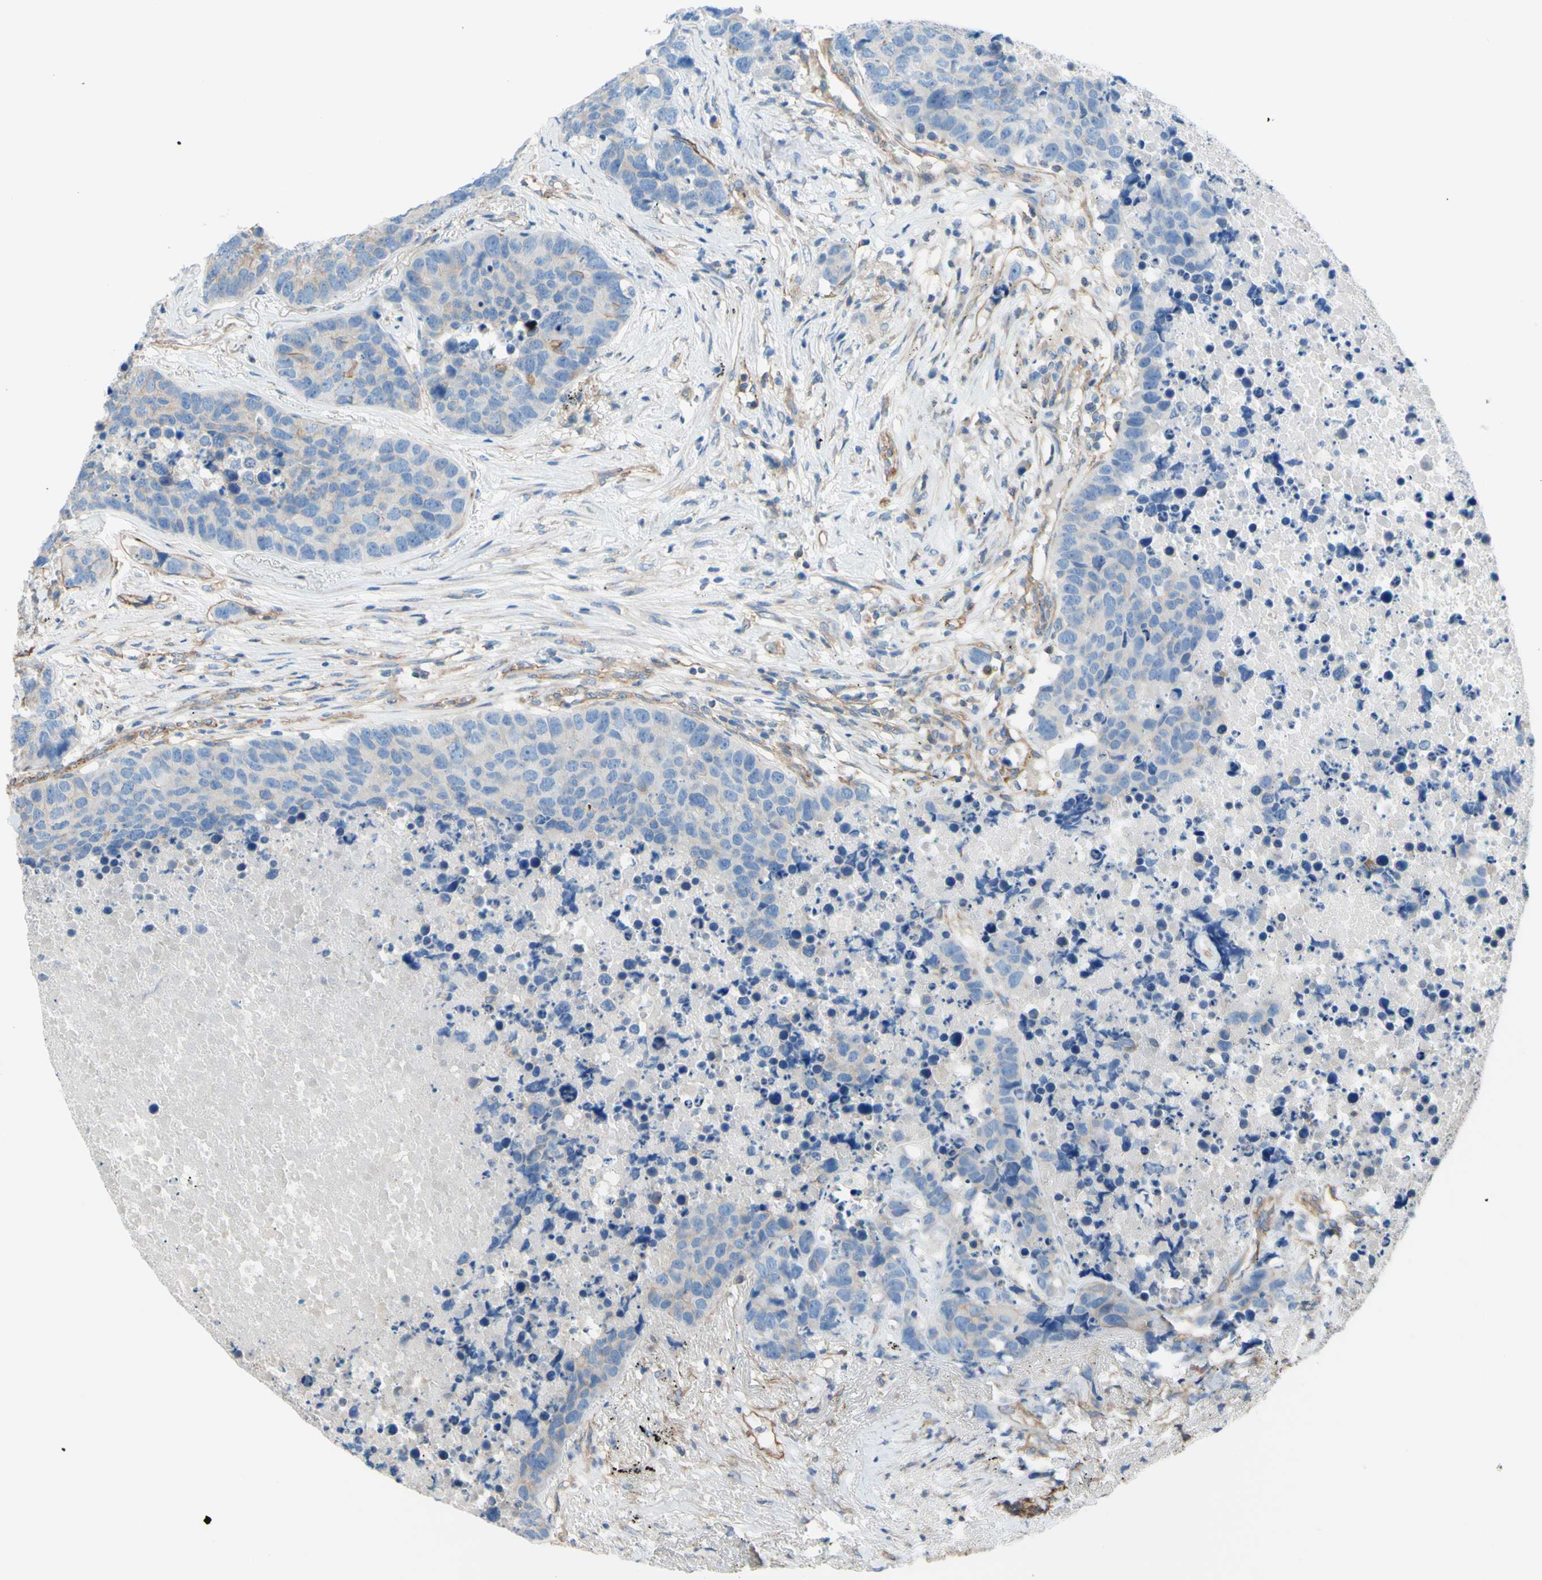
{"staining": {"intensity": "negative", "quantity": "none", "location": "none"}, "tissue": "carcinoid", "cell_type": "Tumor cells", "image_type": "cancer", "snomed": [{"axis": "morphology", "description": "Carcinoid, malignant, NOS"}, {"axis": "topography", "description": "Lung"}], "caption": "This image is of carcinoid stained with IHC to label a protein in brown with the nuclei are counter-stained blue. There is no staining in tumor cells. (DAB immunohistochemistry visualized using brightfield microscopy, high magnification).", "gene": "ADD1", "patient": {"sex": "male", "age": 60}}